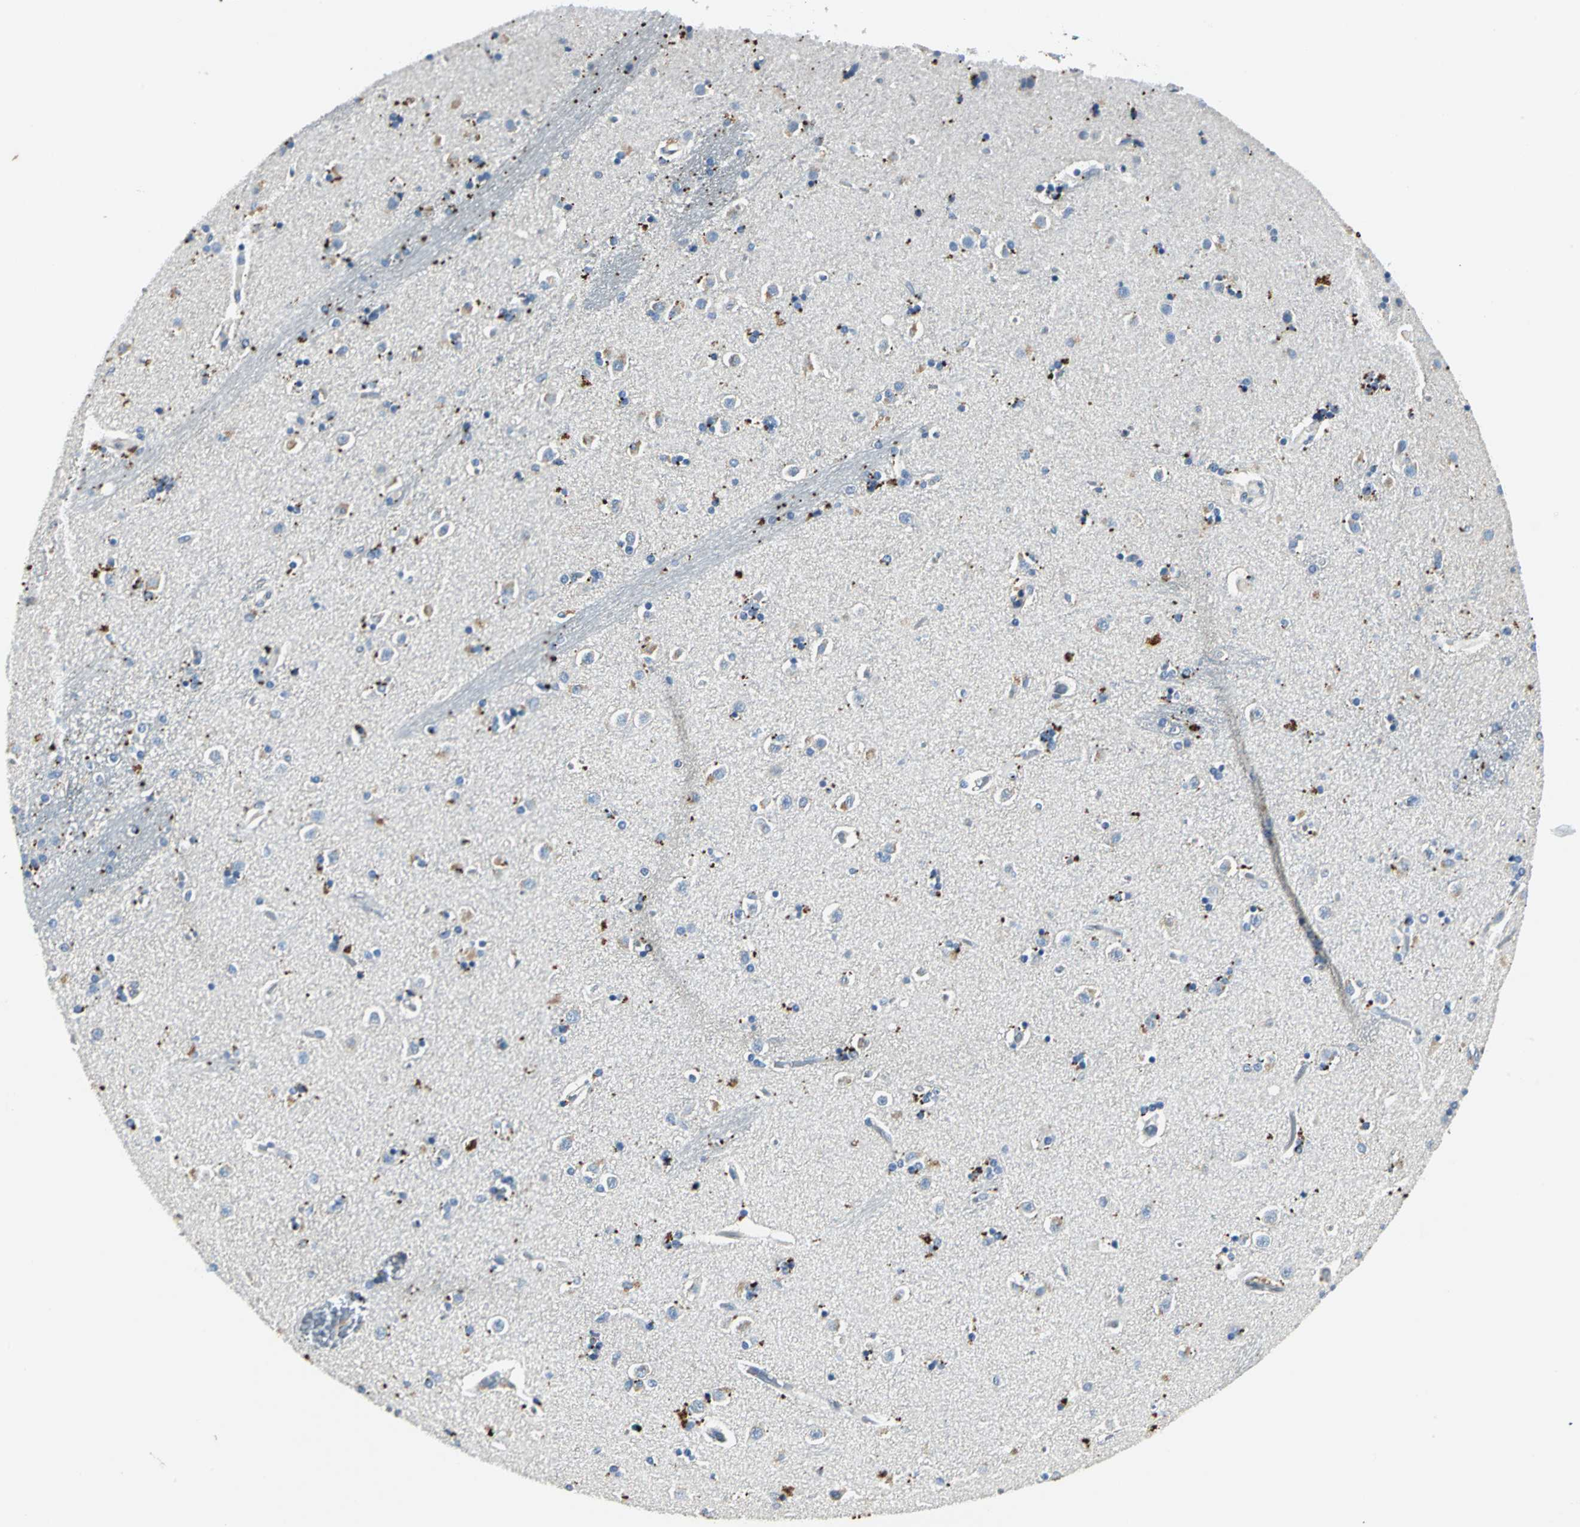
{"staining": {"intensity": "negative", "quantity": "none", "location": "none"}, "tissue": "caudate", "cell_type": "Glial cells", "image_type": "normal", "snomed": [{"axis": "morphology", "description": "Normal tissue, NOS"}, {"axis": "topography", "description": "Lateral ventricle wall"}], "caption": "Caudate stained for a protein using immunohistochemistry exhibits no positivity glial cells.", "gene": "RIPOR1", "patient": {"sex": "female", "age": 54}}